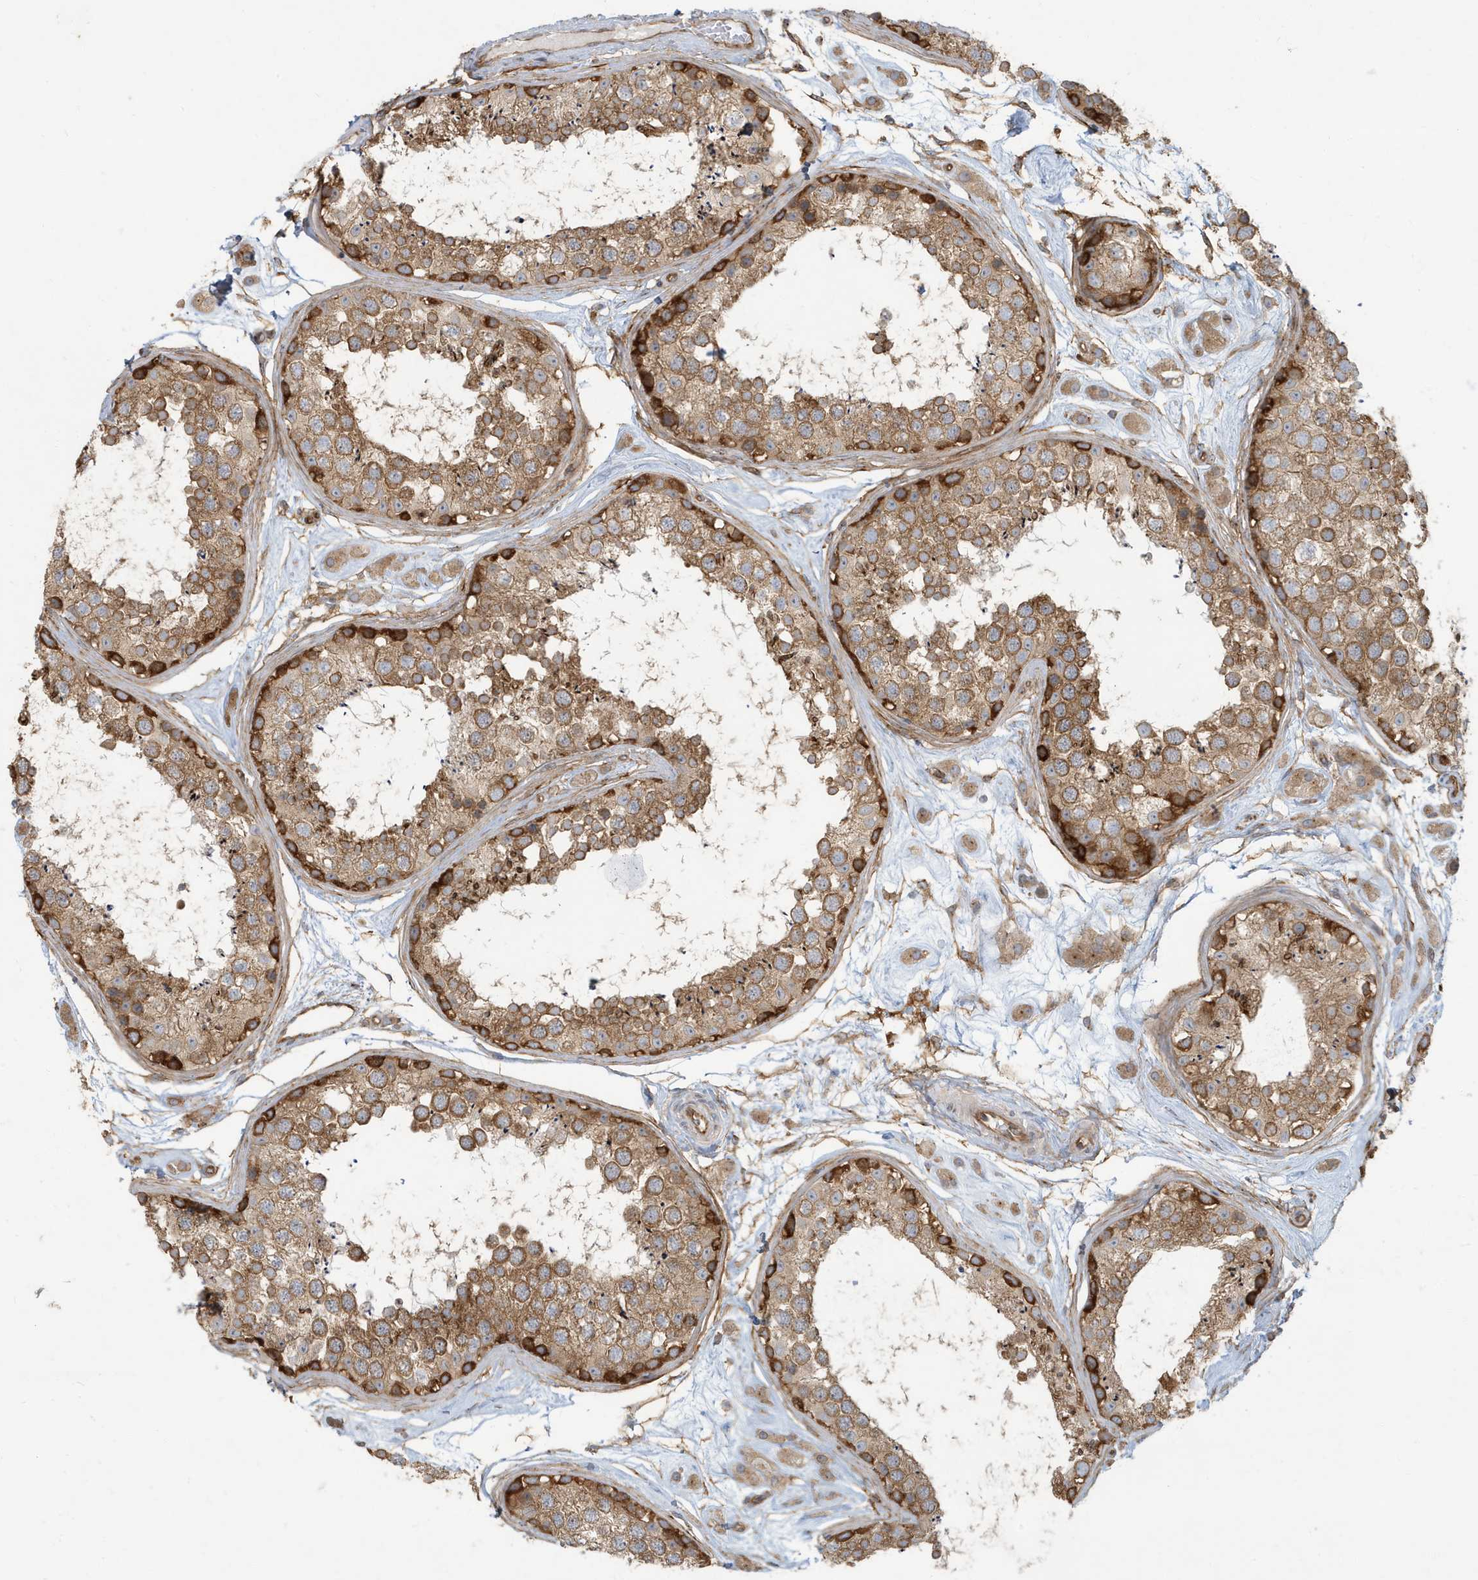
{"staining": {"intensity": "moderate", "quantity": ">75%", "location": "cytoplasmic/membranous"}, "tissue": "testis", "cell_type": "Cells in seminiferous ducts", "image_type": "normal", "snomed": [{"axis": "morphology", "description": "Normal tissue, NOS"}, {"axis": "topography", "description": "Testis"}], "caption": "Cells in seminiferous ducts exhibit medium levels of moderate cytoplasmic/membranous positivity in about >75% of cells in normal human testis. The staining was performed using DAB to visualize the protein expression in brown, while the nuclei were stained in blue with hematoxylin (Magnification: 20x).", "gene": "ATP23", "patient": {"sex": "male", "age": 25}}